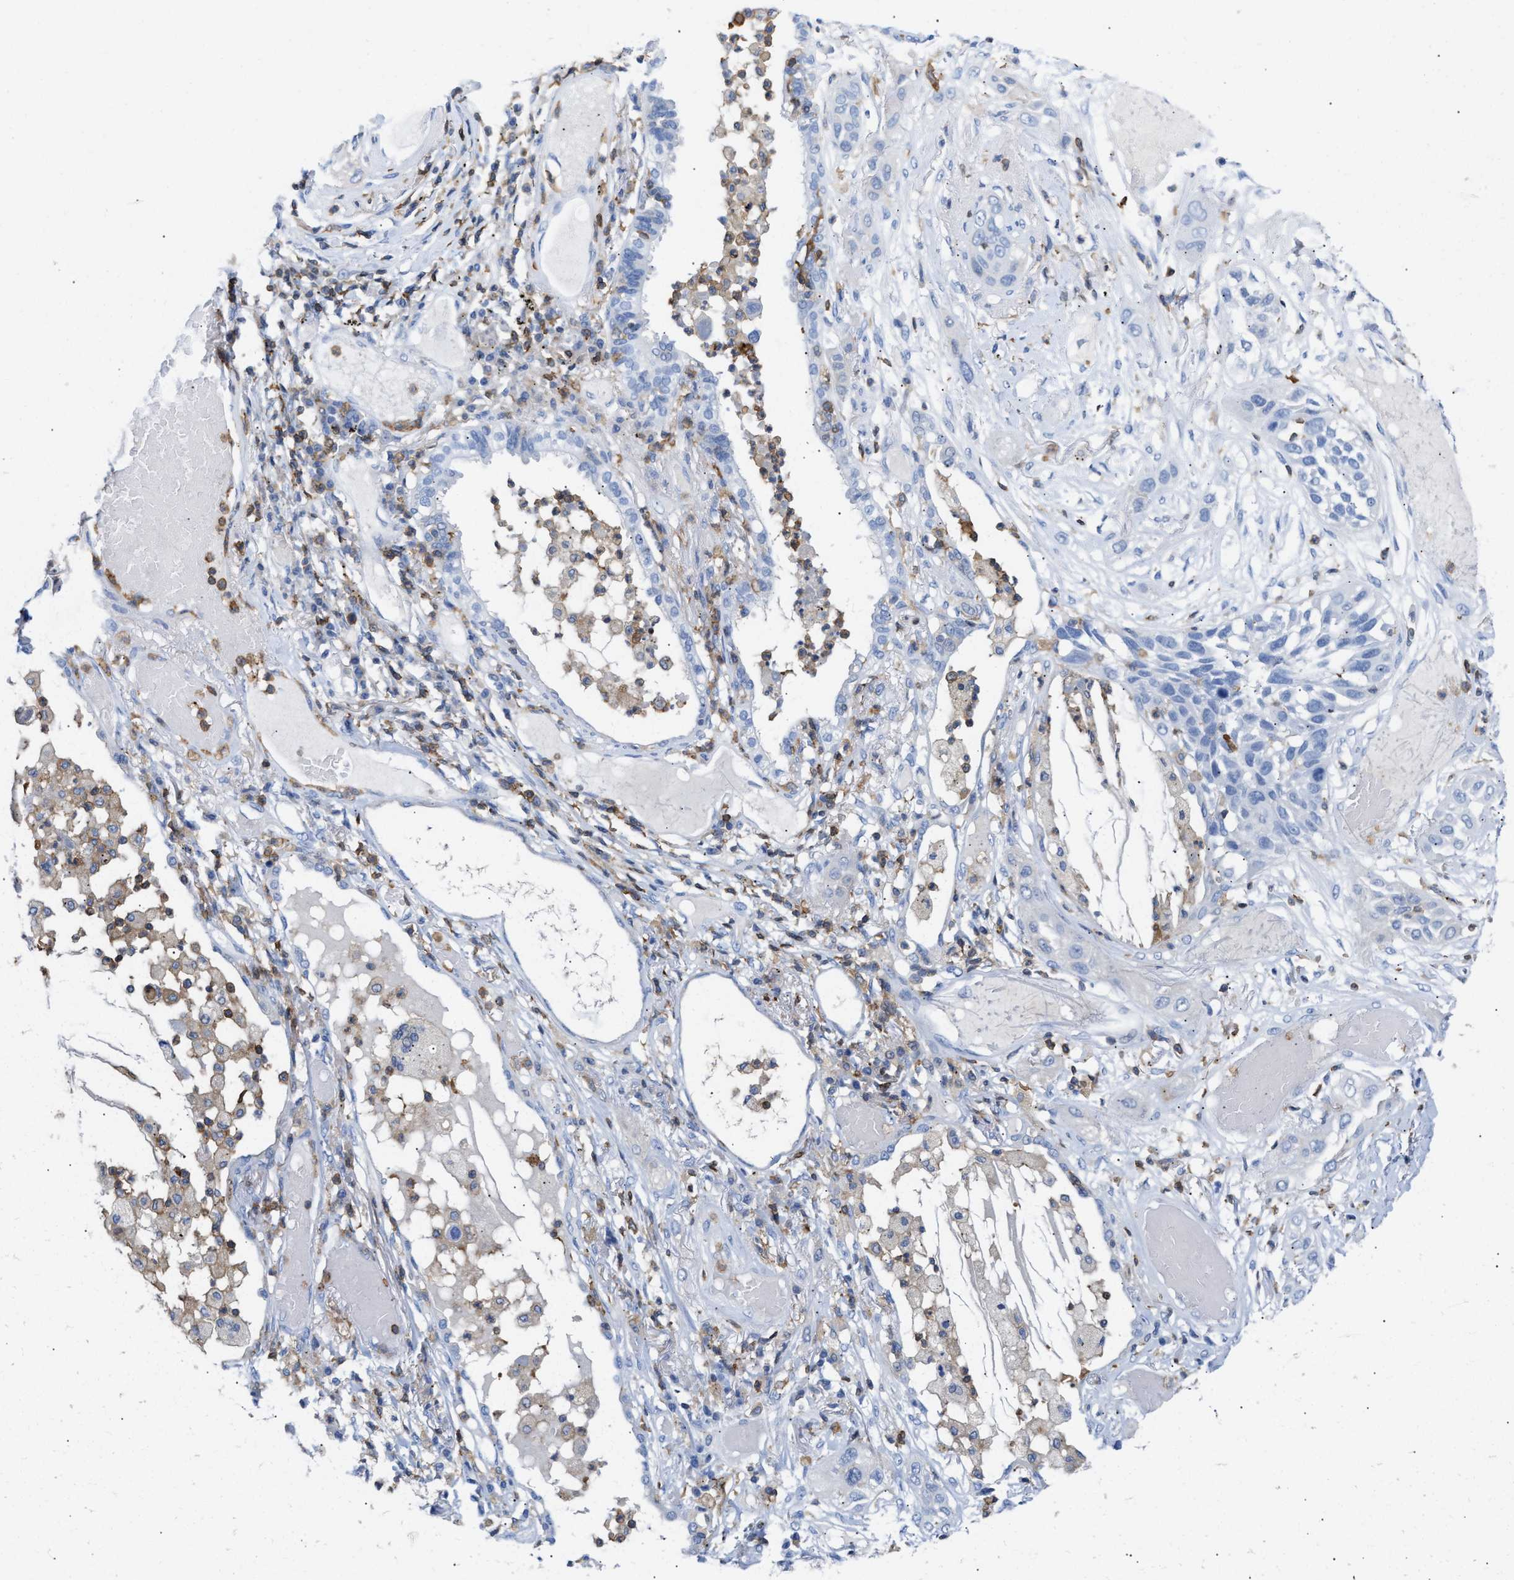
{"staining": {"intensity": "negative", "quantity": "none", "location": "none"}, "tissue": "lung cancer", "cell_type": "Tumor cells", "image_type": "cancer", "snomed": [{"axis": "morphology", "description": "Squamous cell carcinoma, NOS"}, {"axis": "topography", "description": "Lung"}], "caption": "Protein analysis of squamous cell carcinoma (lung) exhibits no significant staining in tumor cells. The staining is performed using DAB brown chromogen with nuclei counter-stained in using hematoxylin.", "gene": "LCP1", "patient": {"sex": "male", "age": 71}}